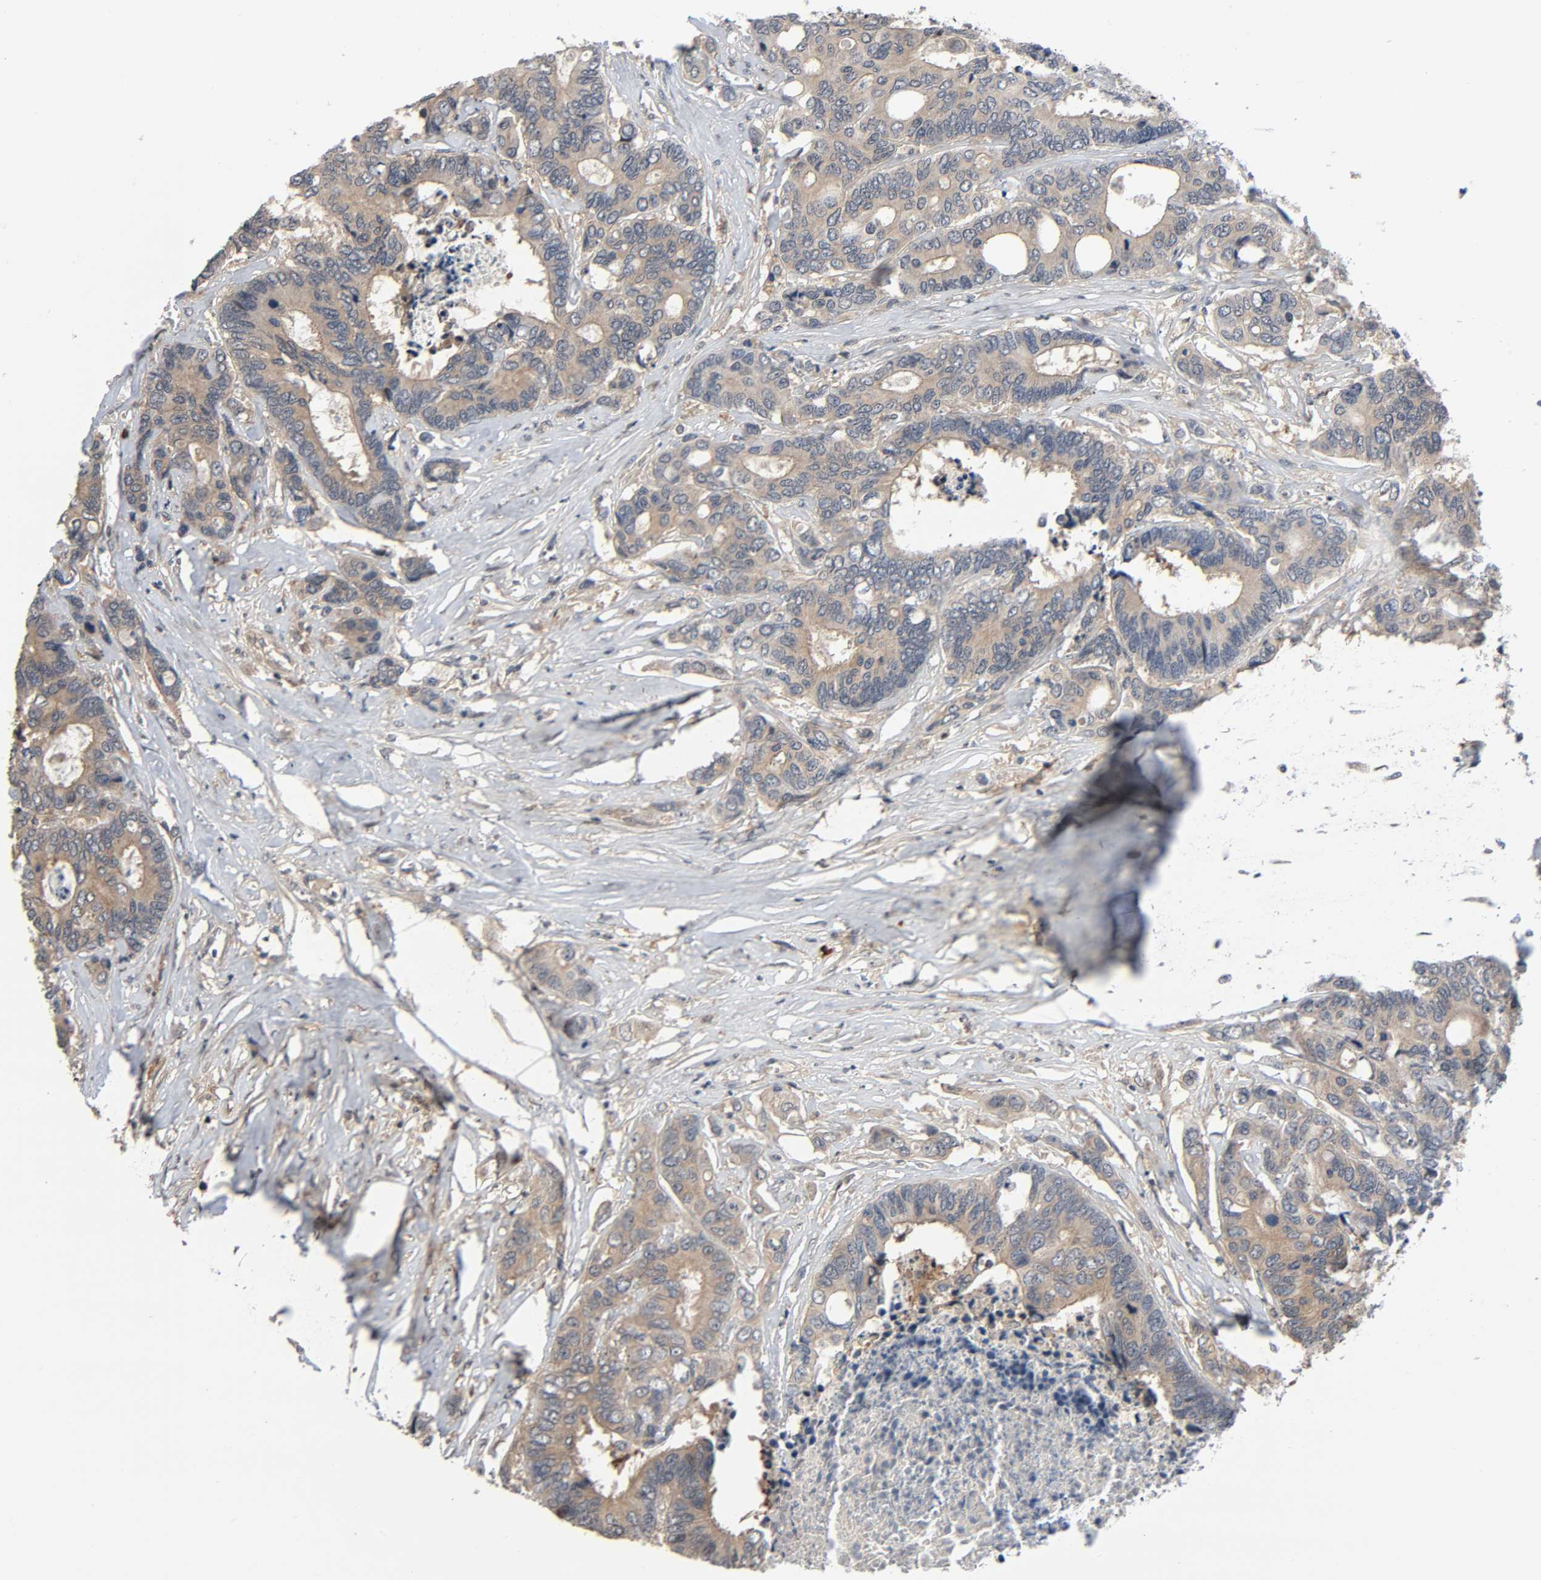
{"staining": {"intensity": "moderate", "quantity": ">75%", "location": "cytoplasmic/membranous"}, "tissue": "colorectal cancer", "cell_type": "Tumor cells", "image_type": "cancer", "snomed": [{"axis": "morphology", "description": "Adenocarcinoma, NOS"}, {"axis": "topography", "description": "Rectum"}], "caption": "The photomicrograph demonstrates a brown stain indicating the presence of a protein in the cytoplasmic/membranous of tumor cells in colorectal cancer (adenocarcinoma).", "gene": "PPP2R1B", "patient": {"sex": "male", "age": 55}}